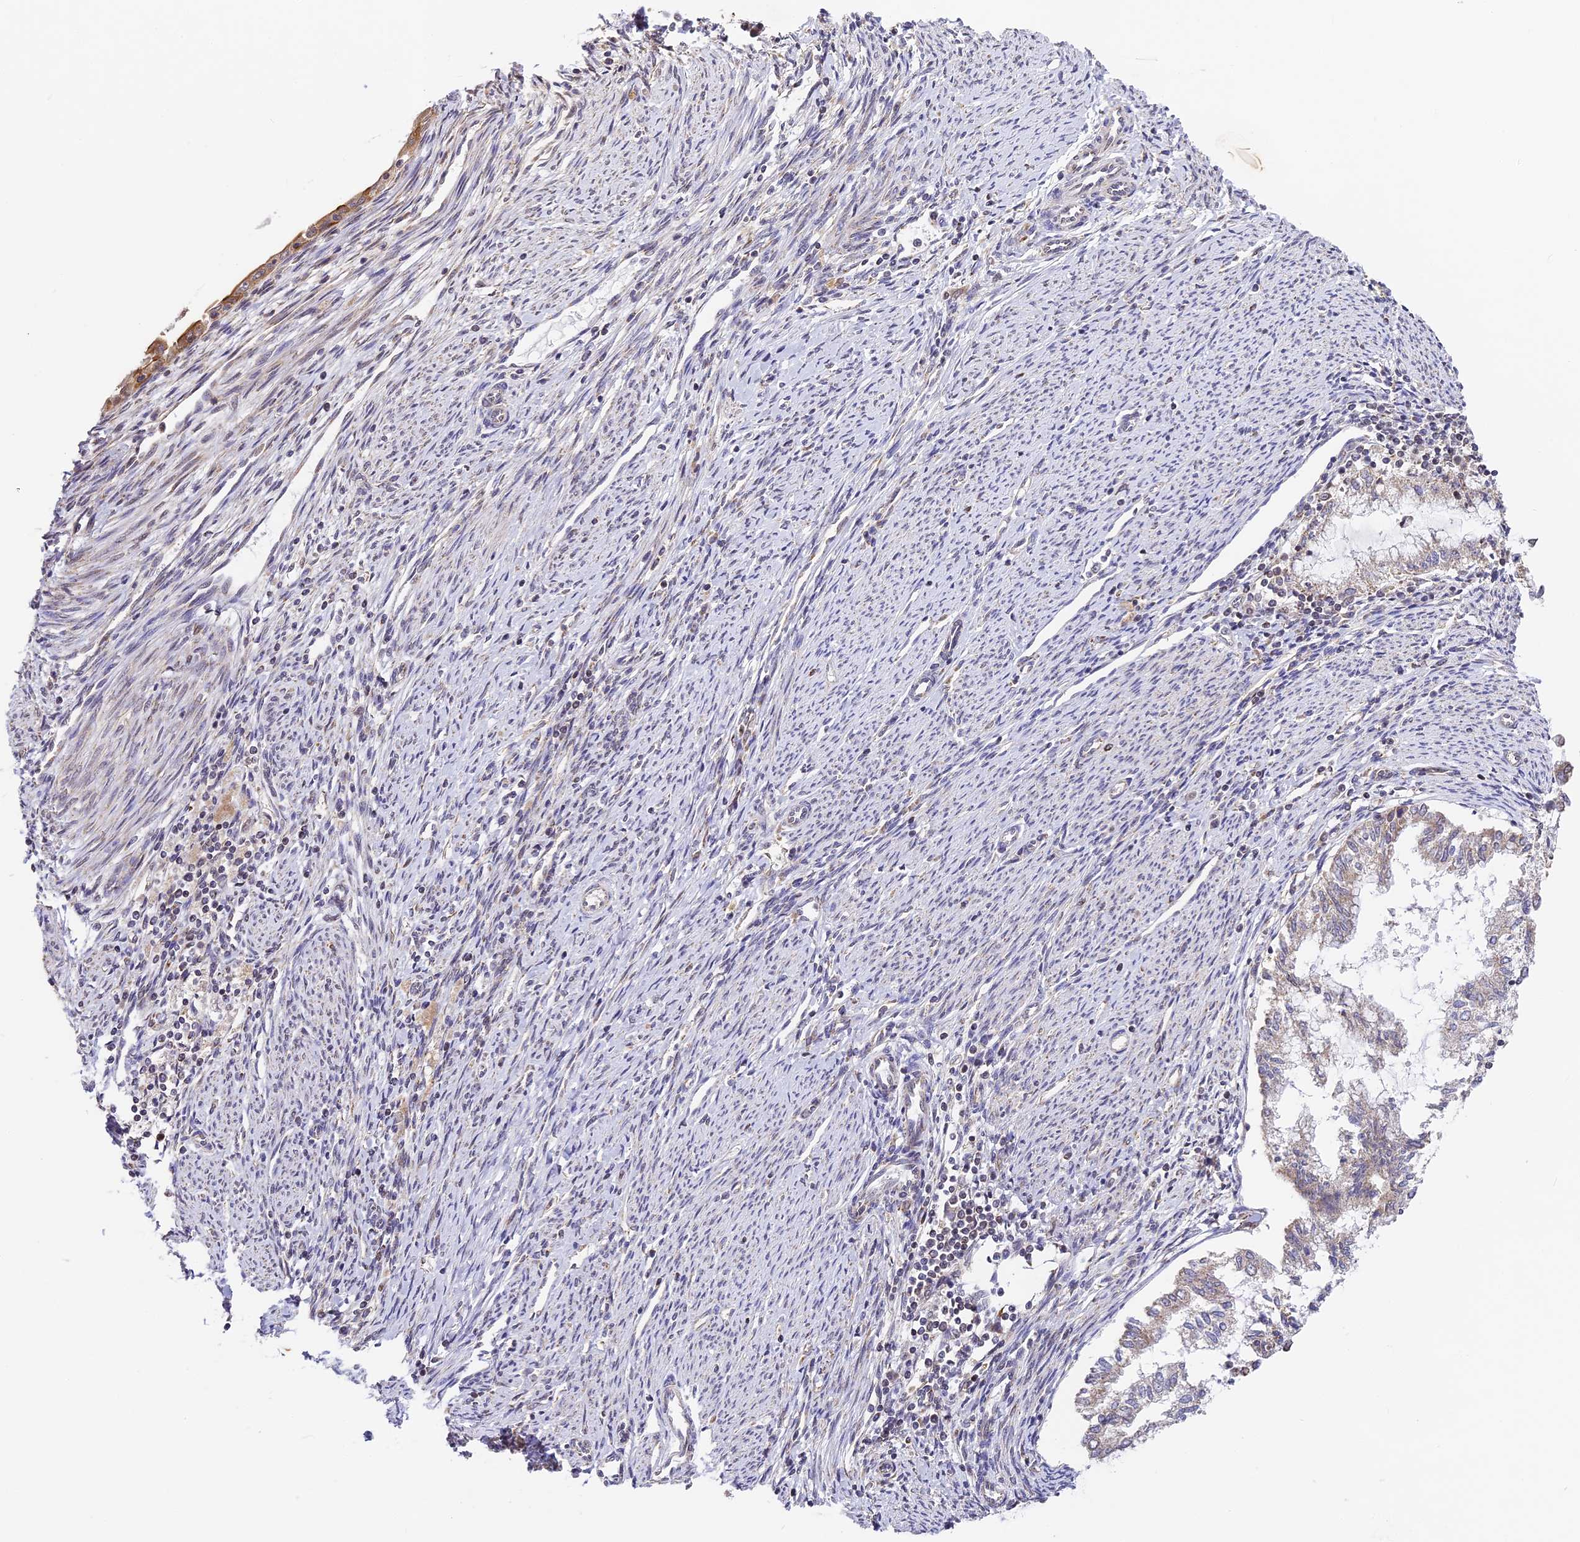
{"staining": {"intensity": "weak", "quantity": "<25%", "location": "cytoplasmic/membranous"}, "tissue": "endometrial cancer", "cell_type": "Tumor cells", "image_type": "cancer", "snomed": [{"axis": "morphology", "description": "Adenocarcinoma, NOS"}, {"axis": "topography", "description": "Endometrium"}], "caption": "Immunohistochemical staining of endometrial cancer reveals no significant expression in tumor cells.", "gene": "DNAAF10", "patient": {"sex": "female", "age": 79}}